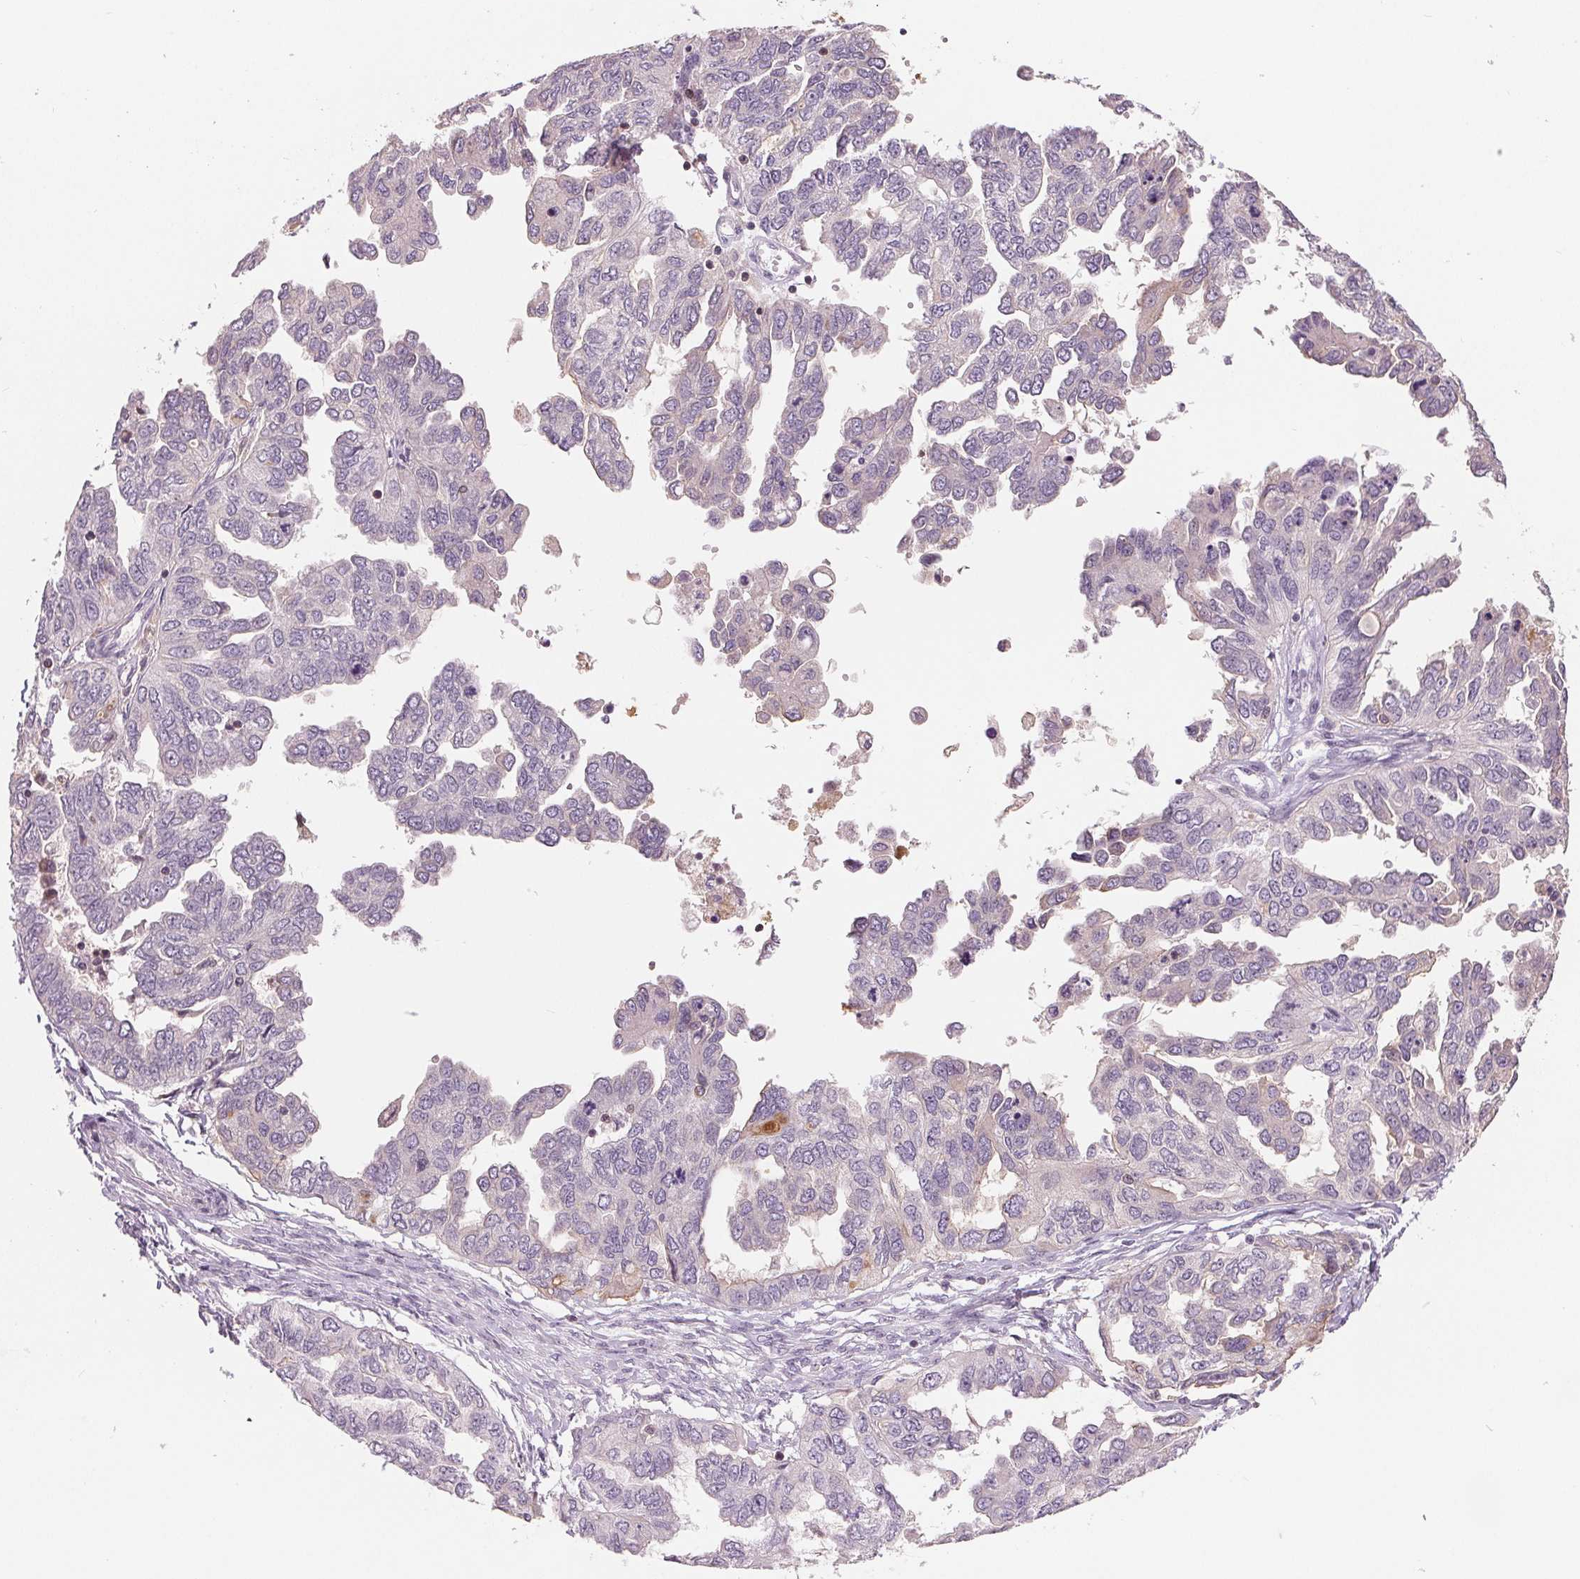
{"staining": {"intensity": "negative", "quantity": "none", "location": "none"}, "tissue": "ovarian cancer", "cell_type": "Tumor cells", "image_type": "cancer", "snomed": [{"axis": "morphology", "description": "Cystadenocarcinoma, serous, NOS"}, {"axis": "topography", "description": "Ovary"}], "caption": "The micrograph exhibits no staining of tumor cells in ovarian cancer (serous cystadenocarcinoma).", "gene": "VTCN1", "patient": {"sex": "female", "age": 53}}